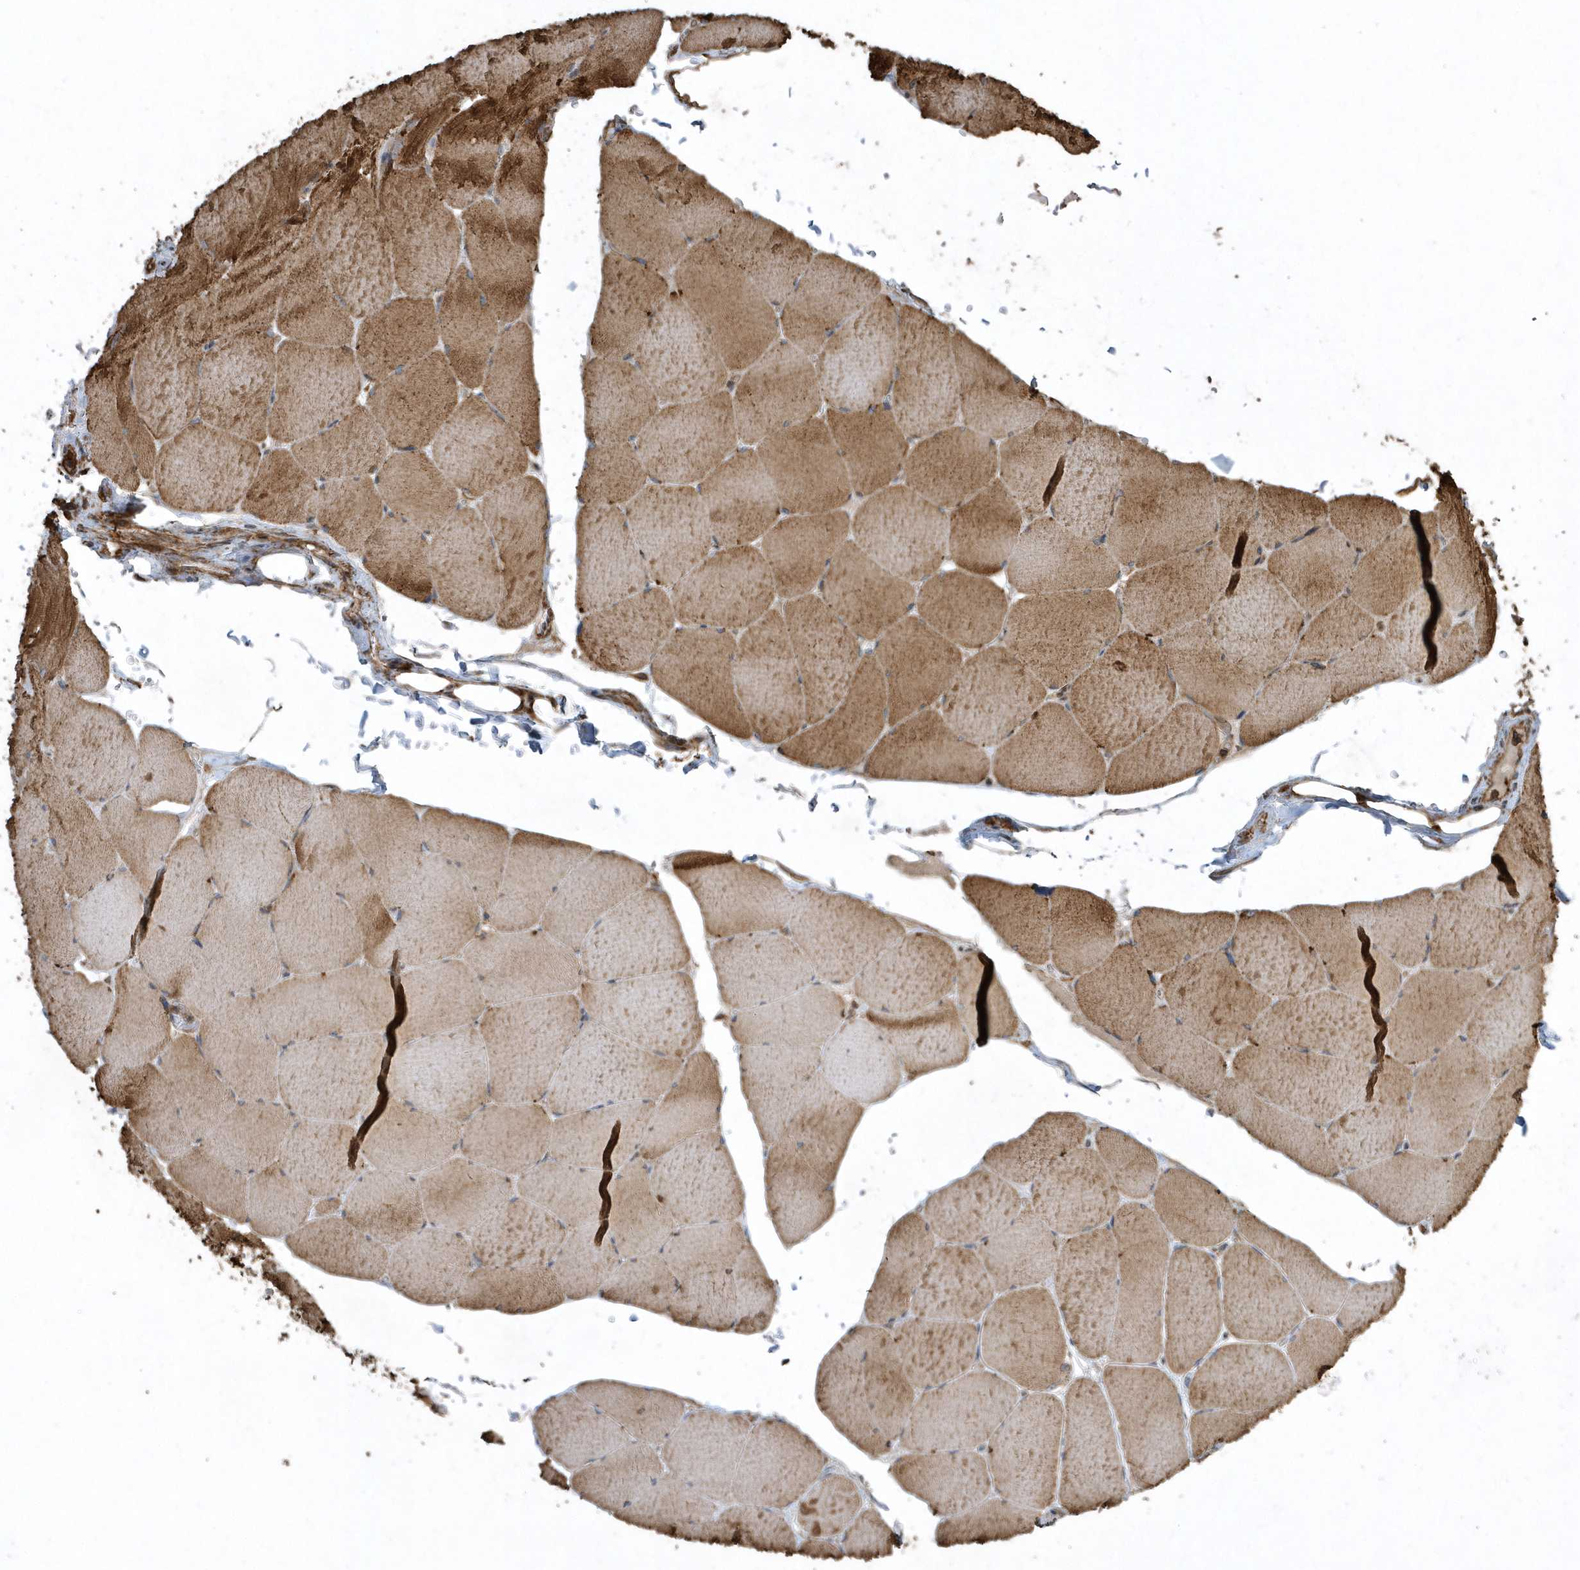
{"staining": {"intensity": "strong", "quantity": ">75%", "location": "cytoplasmic/membranous"}, "tissue": "skeletal muscle", "cell_type": "Myocytes", "image_type": "normal", "snomed": [{"axis": "morphology", "description": "Normal tissue, NOS"}, {"axis": "topography", "description": "Skeletal muscle"}, {"axis": "topography", "description": "Head-Neck"}], "caption": "A histopathology image of human skeletal muscle stained for a protein reveals strong cytoplasmic/membranous brown staining in myocytes. Nuclei are stained in blue.", "gene": "SENP8", "patient": {"sex": "male", "age": 66}}